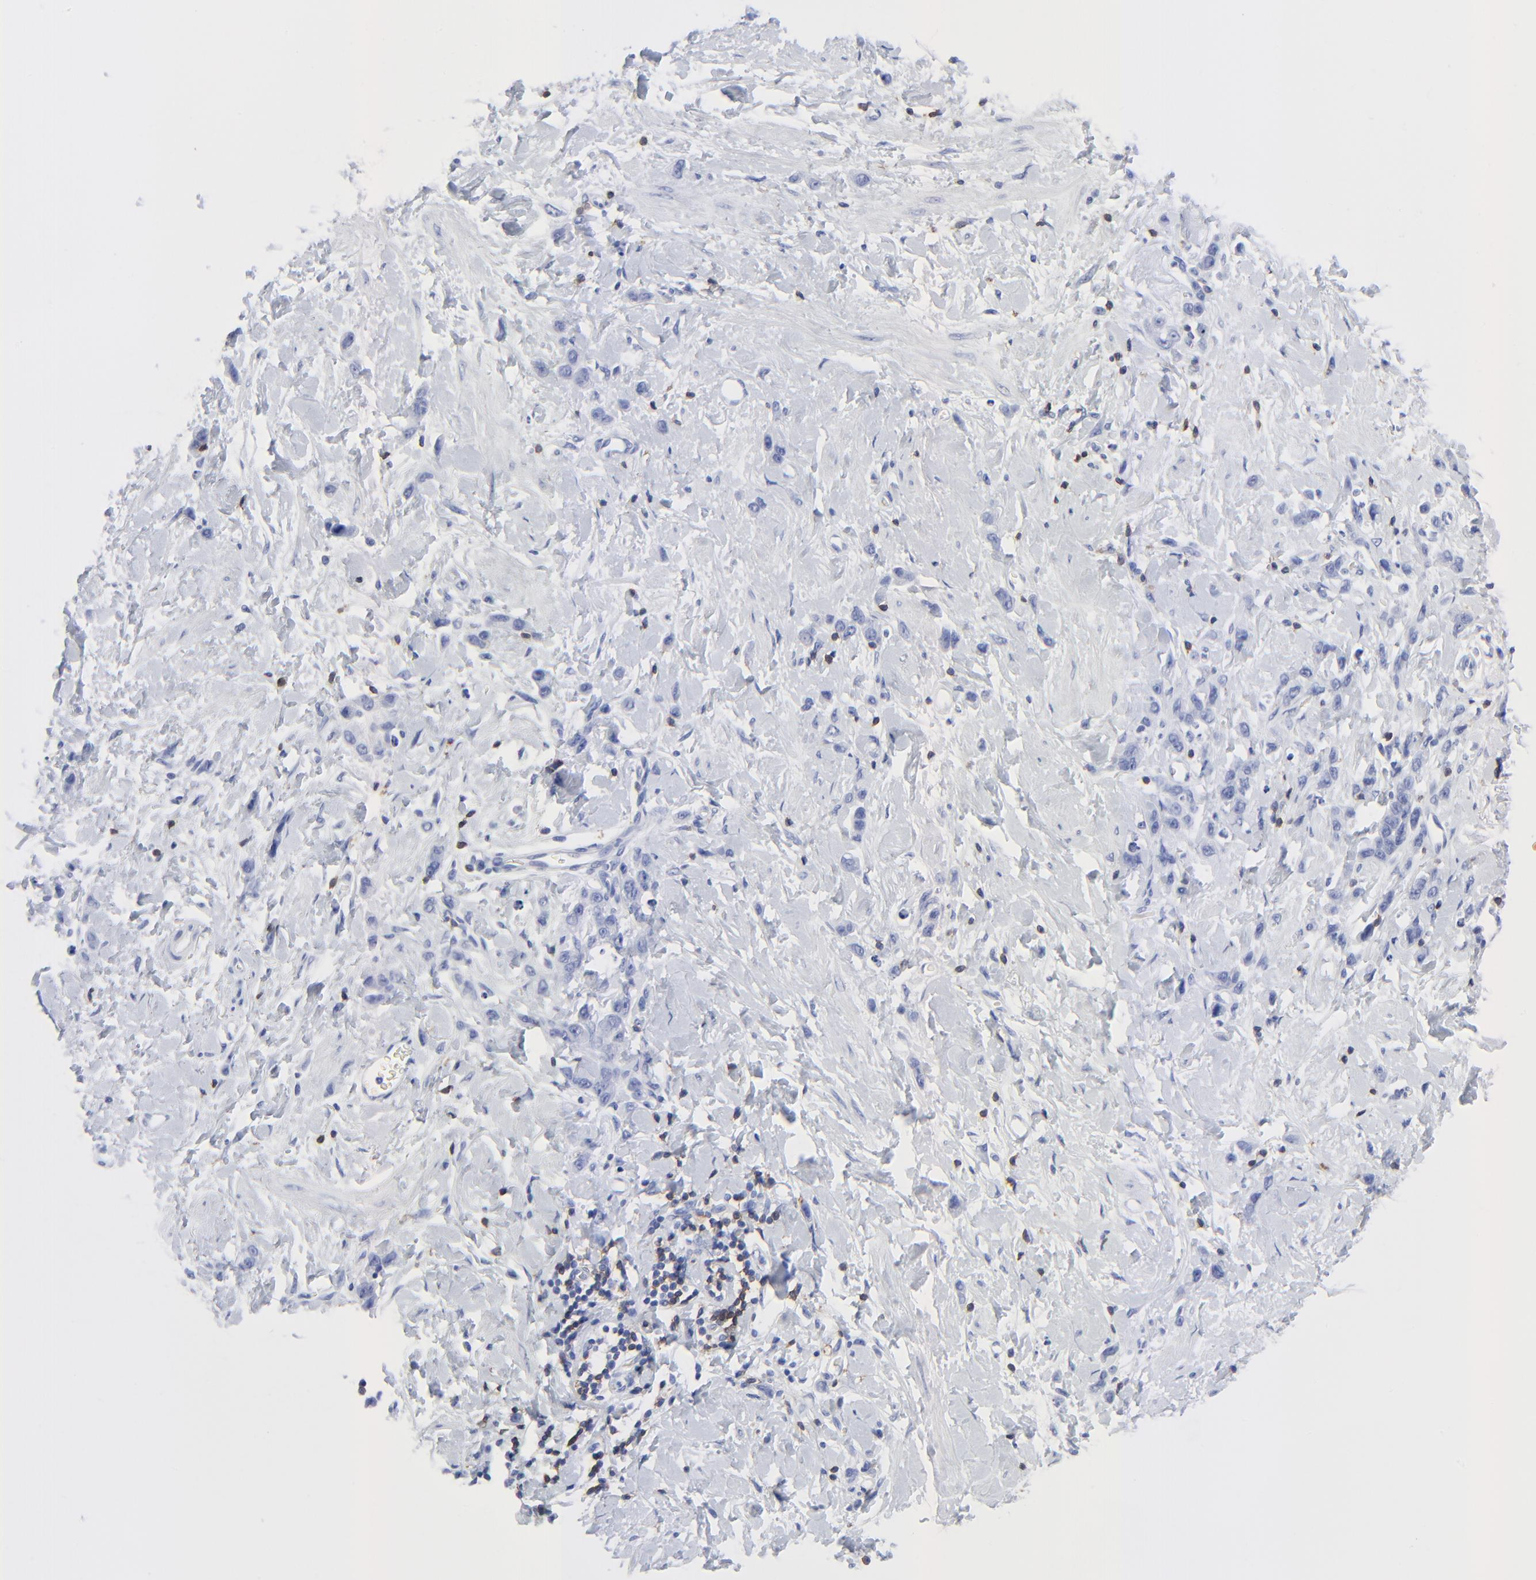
{"staining": {"intensity": "negative", "quantity": "none", "location": "none"}, "tissue": "stomach cancer", "cell_type": "Tumor cells", "image_type": "cancer", "snomed": [{"axis": "morphology", "description": "Normal tissue, NOS"}, {"axis": "morphology", "description": "Adenocarcinoma, NOS"}, {"axis": "topography", "description": "Stomach"}], "caption": "This is an immunohistochemistry (IHC) histopathology image of human stomach cancer (adenocarcinoma). There is no expression in tumor cells.", "gene": "LCK", "patient": {"sex": "male", "age": 82}}